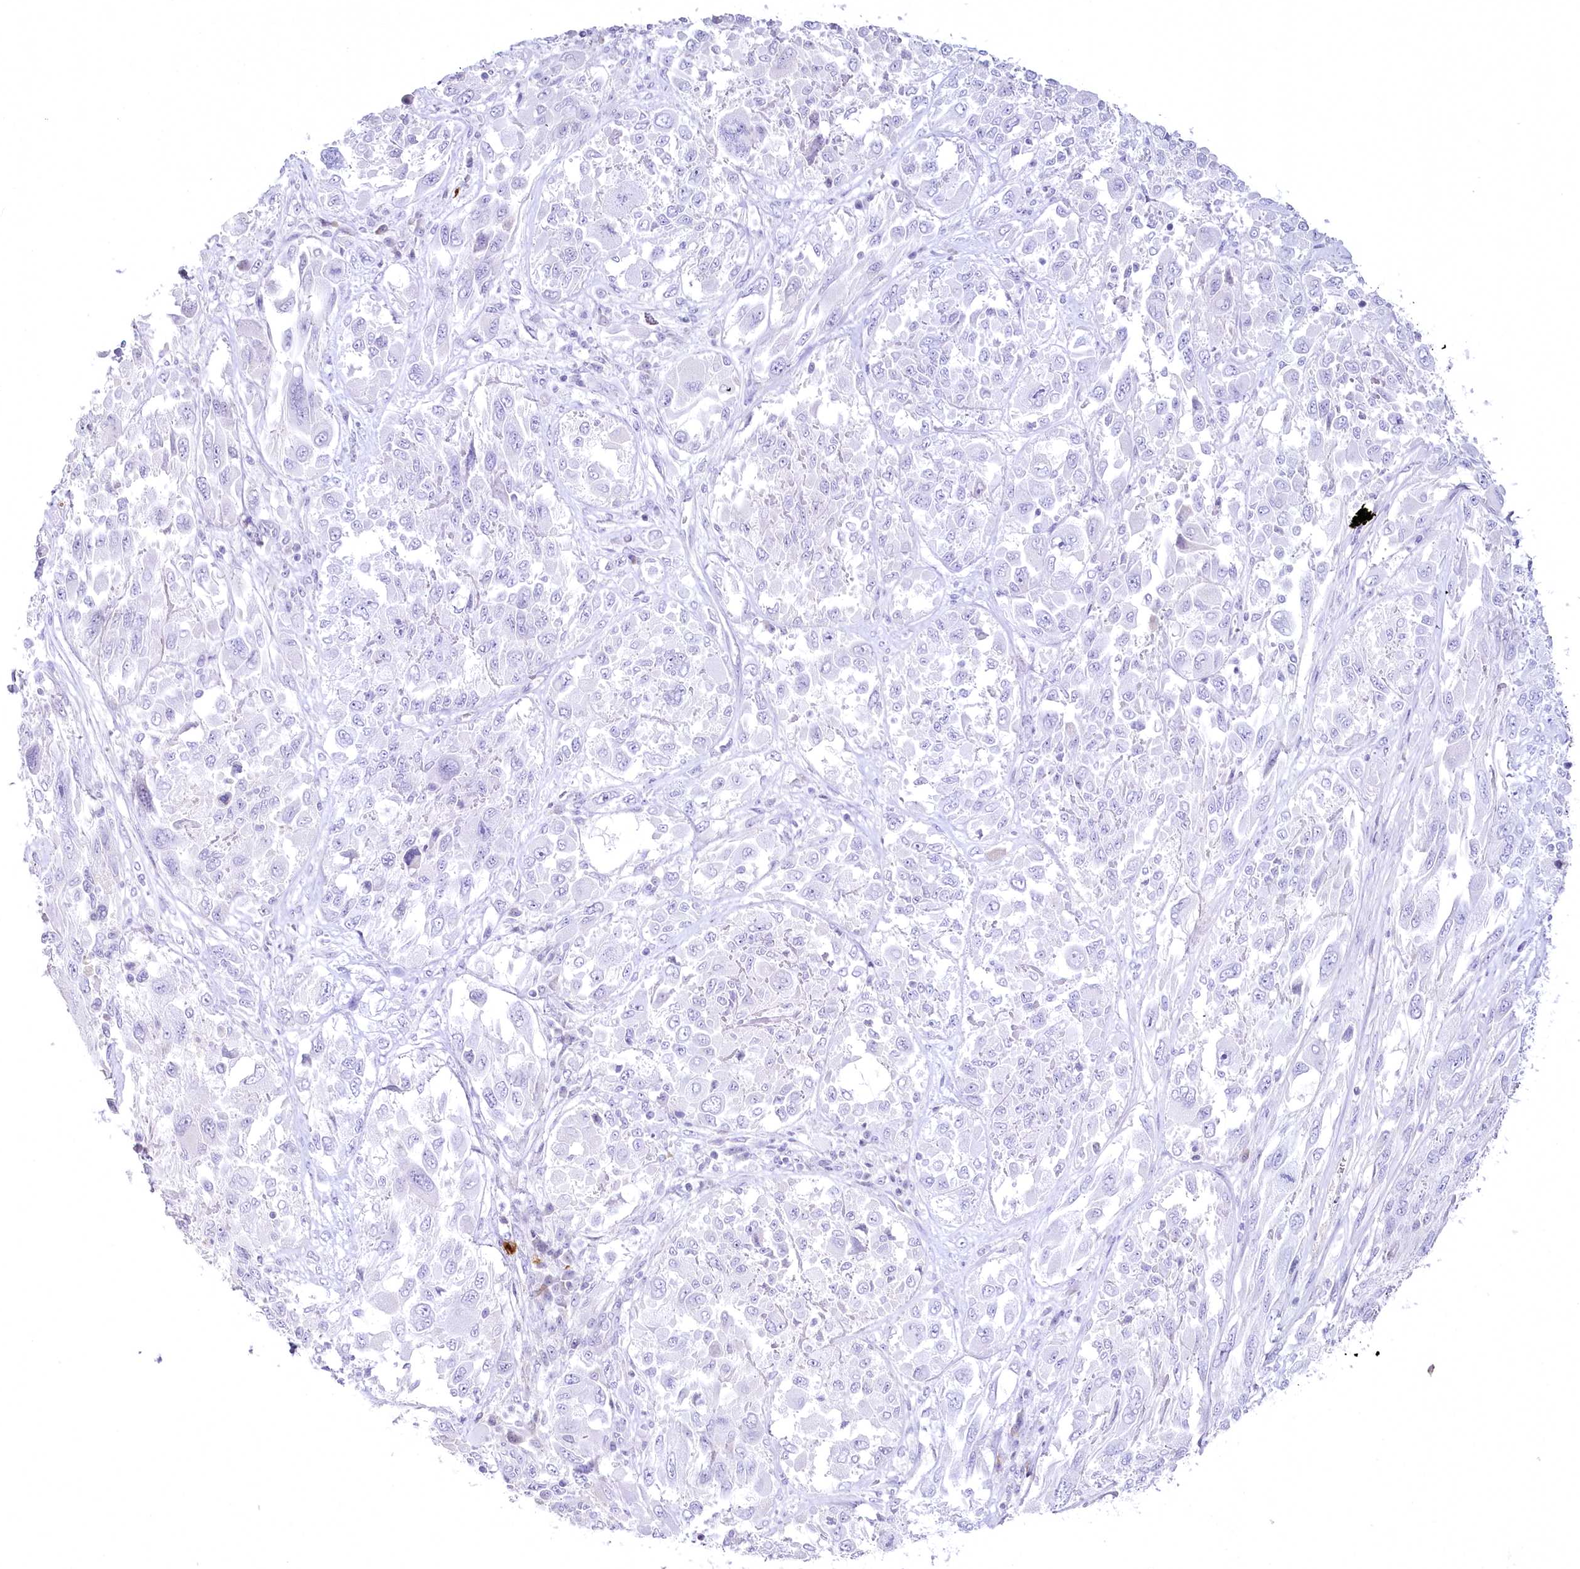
{"staining": {"intensity": "negative", "quantity": "none", "location": "none"}, "tissue": "melanoma", "cell_type": "Tumor cells", "image_type": "cancer", "snomed": [{"axis": "morphology", "description": "Malignant melanoma, NOS"}, {"axis": "topography", "description": "Skin"}], "caption": "Immunohistochemical staining of malignant melanoma shows no significant positivity in tumor cells.", "gene": "MYOZ1", "patient": {"sex": "female", "age": 91}}